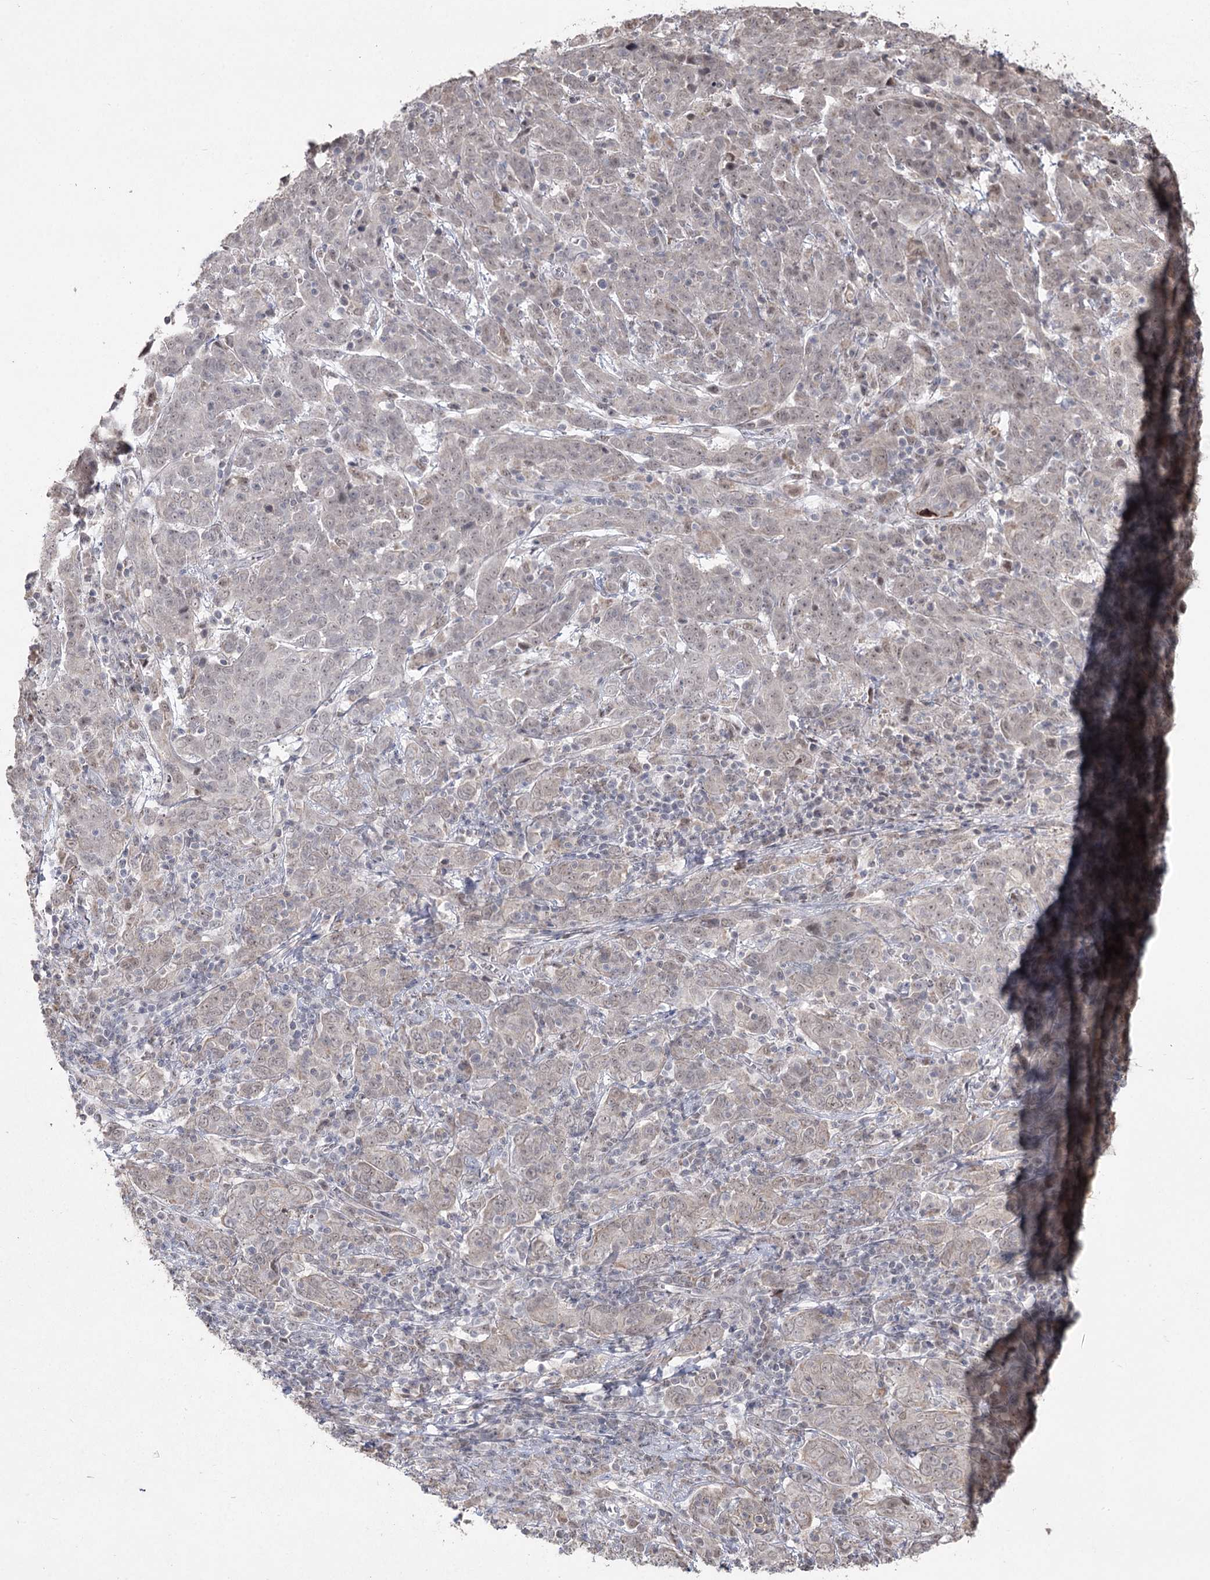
{"staining": {"intensity": "weak", "quantity": "<25%", "location": "cytoplasmic/membranous"}, "tissue": "cervical cancer", "cell_type": "Tumor cells", "image_type": "cancer", "snomed": [{"axis": "morphology", "description": "Squamous cell carcinoma, NOS"}, {"axis": "topography", "description": "Cervix"}], "caption": "A high-resolution histopathology image shows IHC staining of cervical cancer, which reveals no significant positivity in tumor cells.", "gene": "RUFY4", "patient": {"sex": "female", "age": 67}}